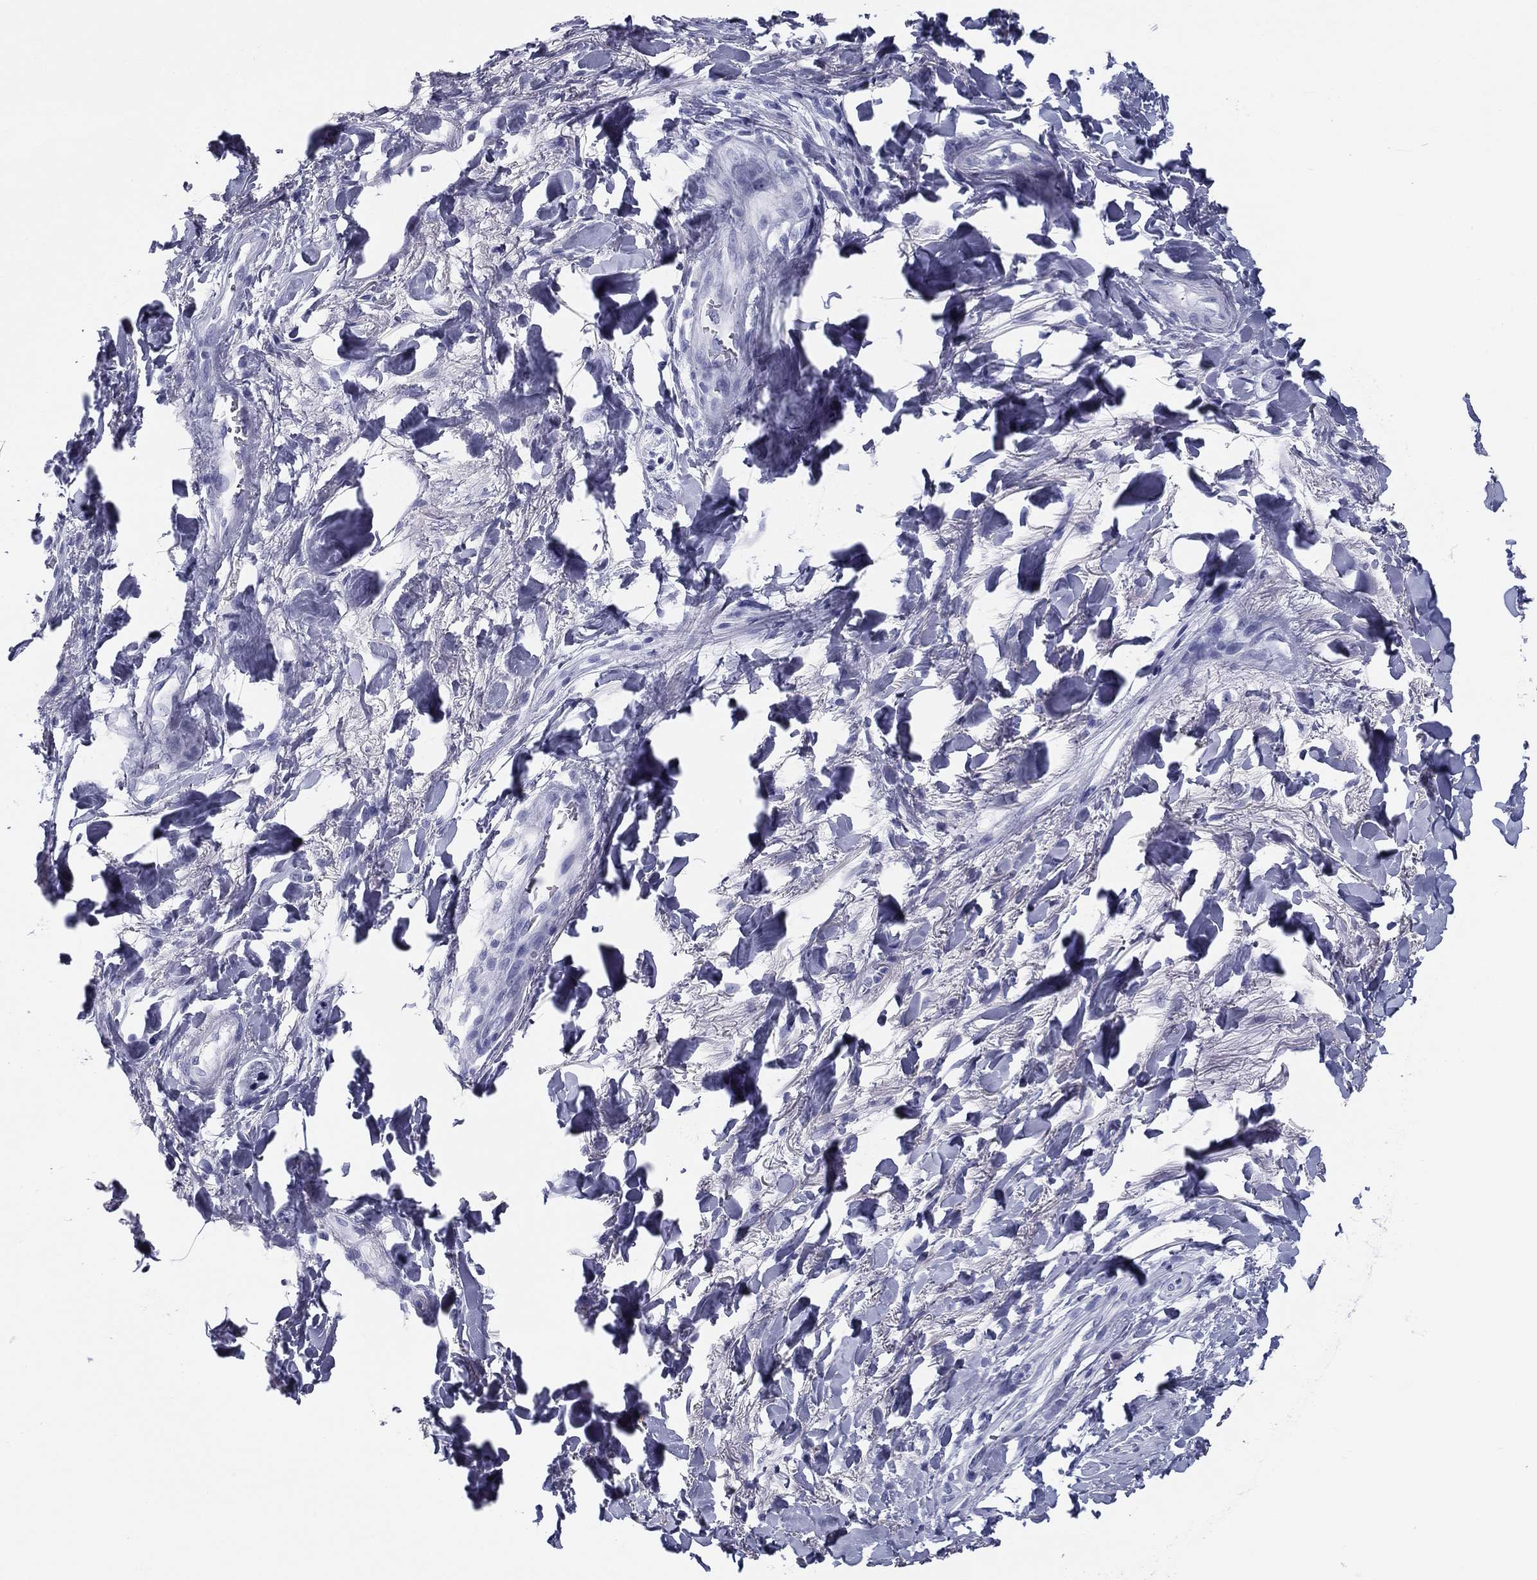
{"staining": {"intensity": "negative", "quantity": "none", "location": "none"}, "tissue": "skin", "cell_type": "Epidermal cells", "image_type": "normal", "snomed": [{"axis": "morphology", "description": "Normal tissue, NOS"}, {"axis": "topography", "description": "Anal"}, {"axis": "topography", "description": "Peripheral nerve tissue"}], "caption": "DAB (3,3'-diaminobenzidine) immunohistochemical staining of benign skin reveals no significant expression in epidermal cells.", "gene": "RSPH4A", "patient": {"sex": "male", "age": 53}}